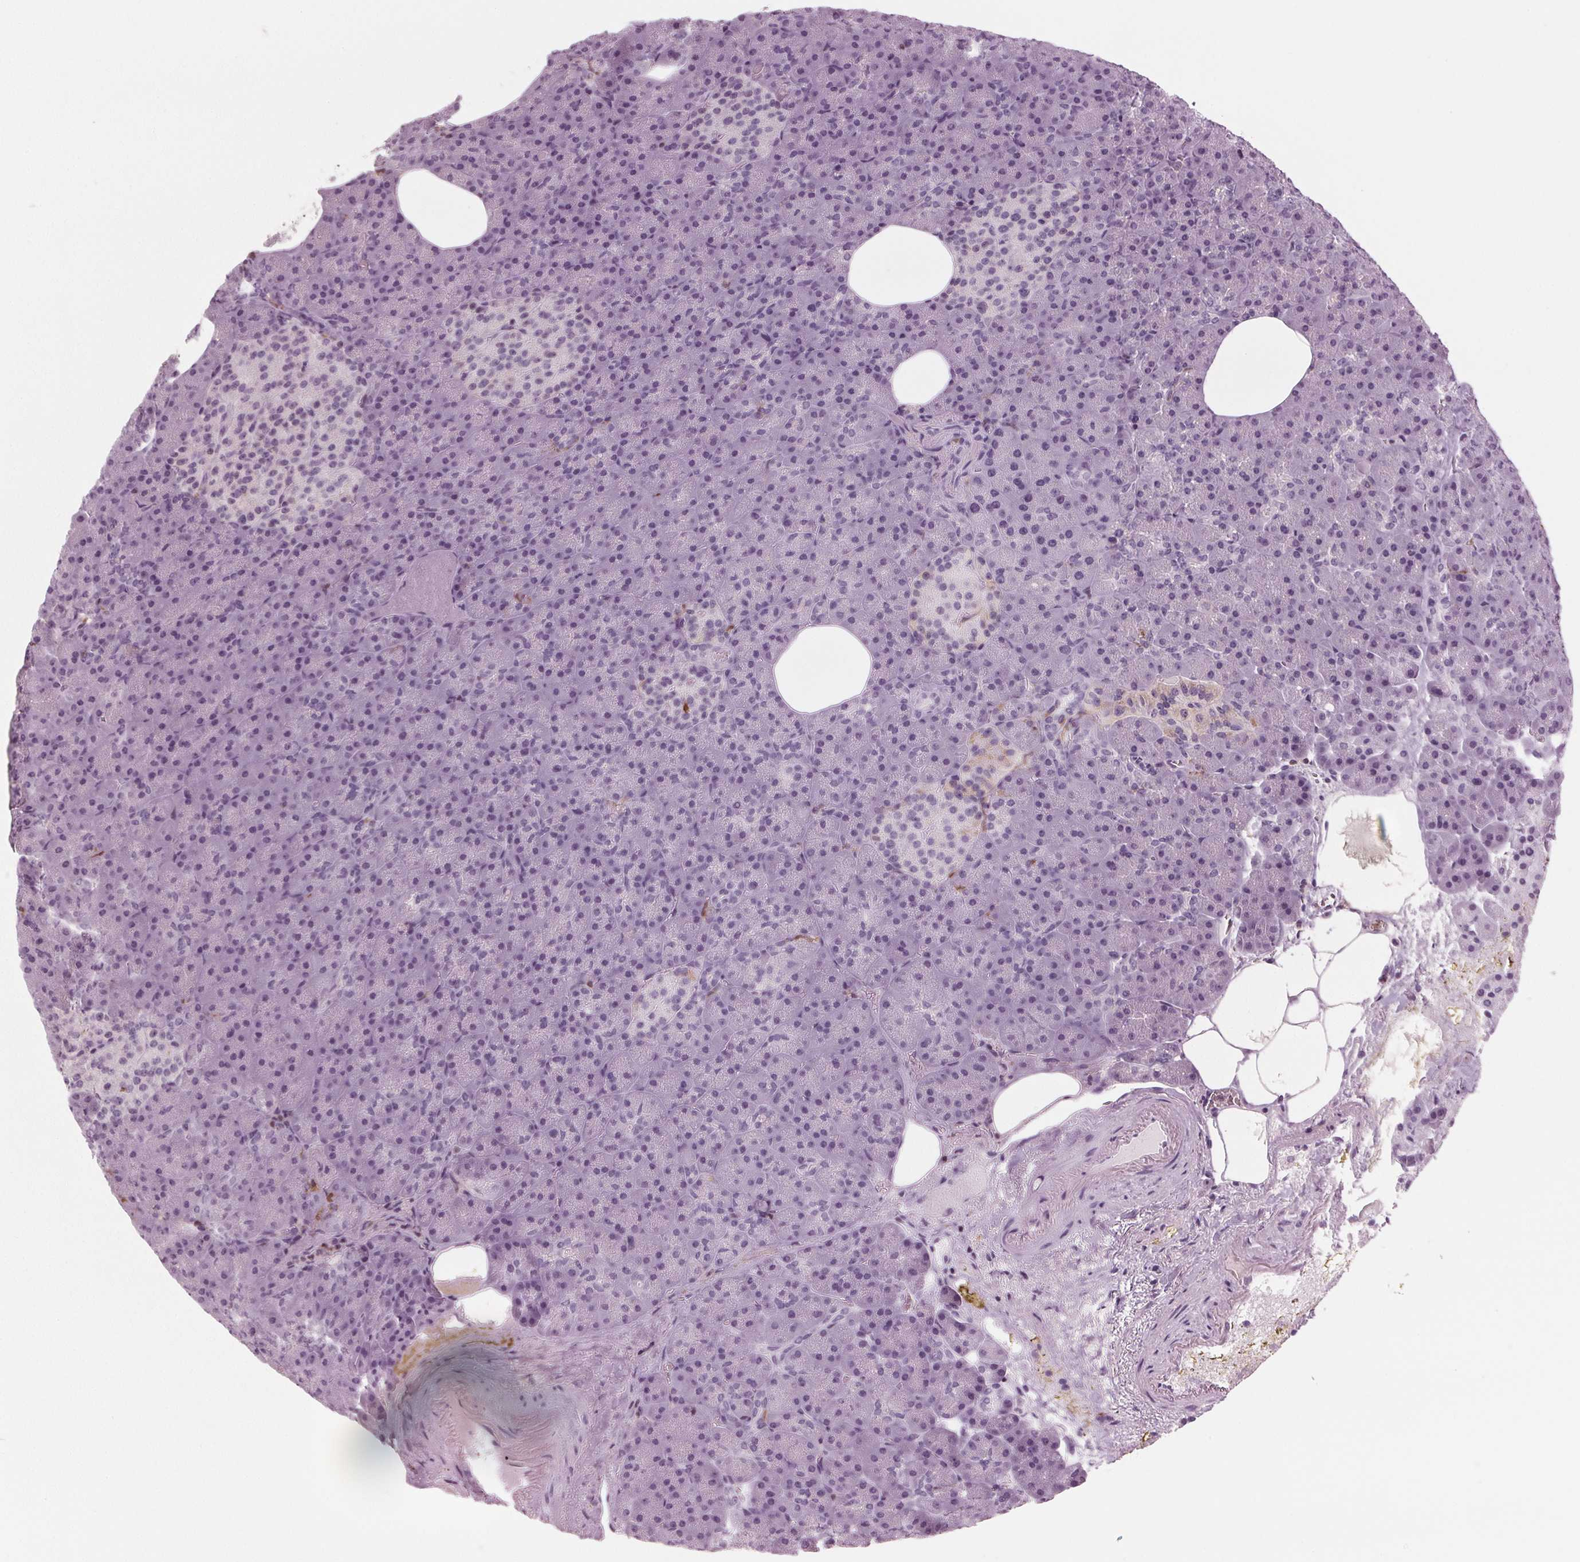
{"staining": {"intensity": "negative", "quantity": "none", "location": "none"}, "tissue": "pancreas", "cell_type": "Exocrine glandular cells", "image_type": "normal", "snomed": [{"axis": "morphology", "description": "Normal tissue, NOS"}, {"axis": "topography", "description": "Pancreas"}], "caption": "IHC image of unremarkable pancreas: human pancreas stained with DAB (3,3'-diaminobenzidine) displays no significant protein expression in exocrine glandular cells.", "gene": "BTLA", "patient": {"sex": "female", "age": 74}}